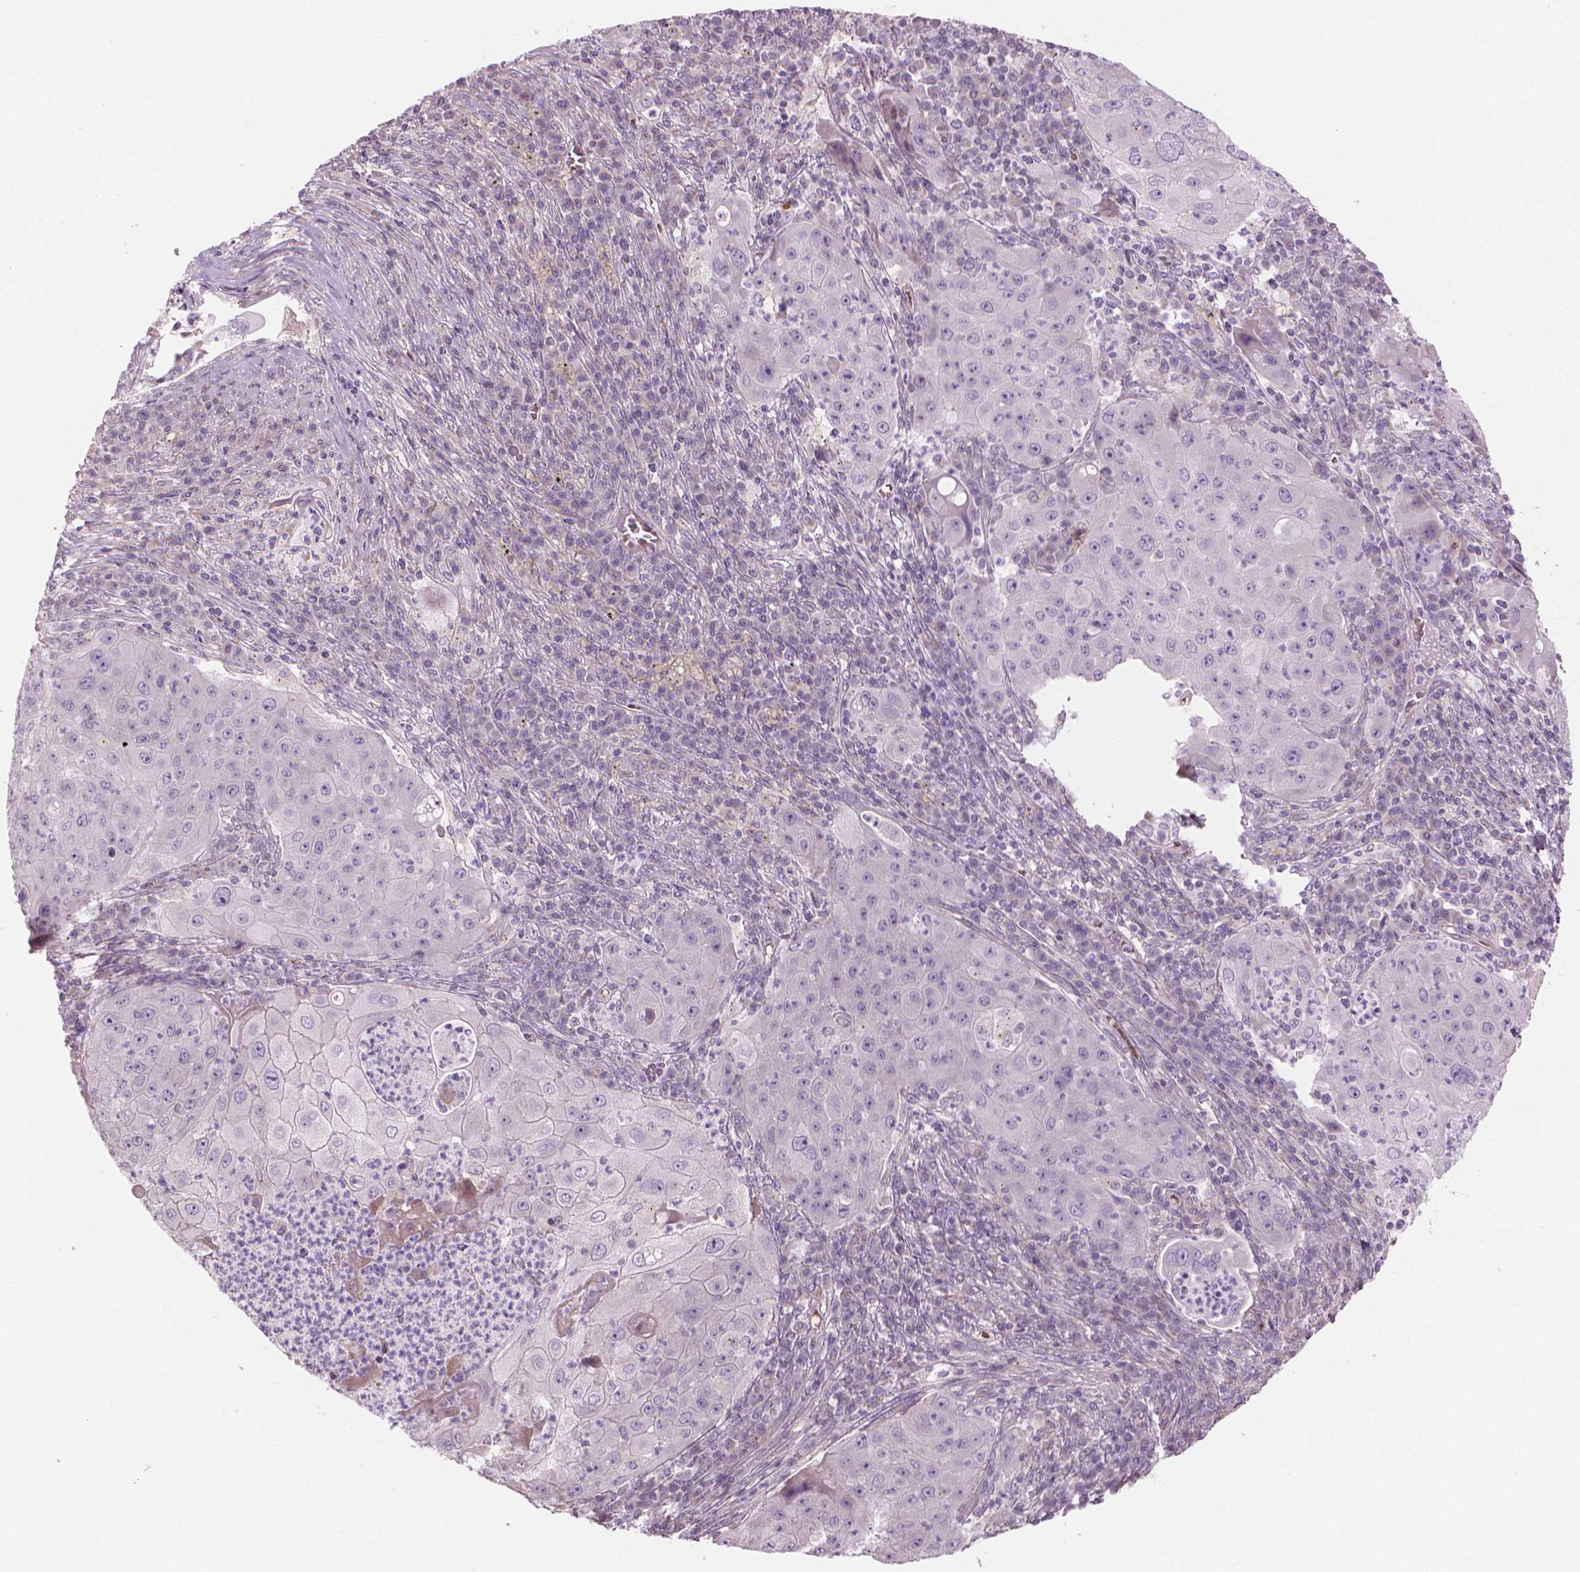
{"staining": {"intensity": "negative", "quantity": "none", "location": "none"}, "tissue": "lung cancer", "cell_type": "Tumor cells", "image_type": "cancer", "snomed": [{"axis": "morphology", "description": "Squamous cell carcinoma, NOS"}, {"axis": "topography", "description": "Lung"}], "caption": "A high-resolution image shows IHC staining of lung cancer (squamous cell carcinoma), which shows no significant staining in tumor cells. (DAB immunohistochemistry (IHC), high magnification).", "gene": "IFFO1", "patient": {"sex": "female", "age": 59}}